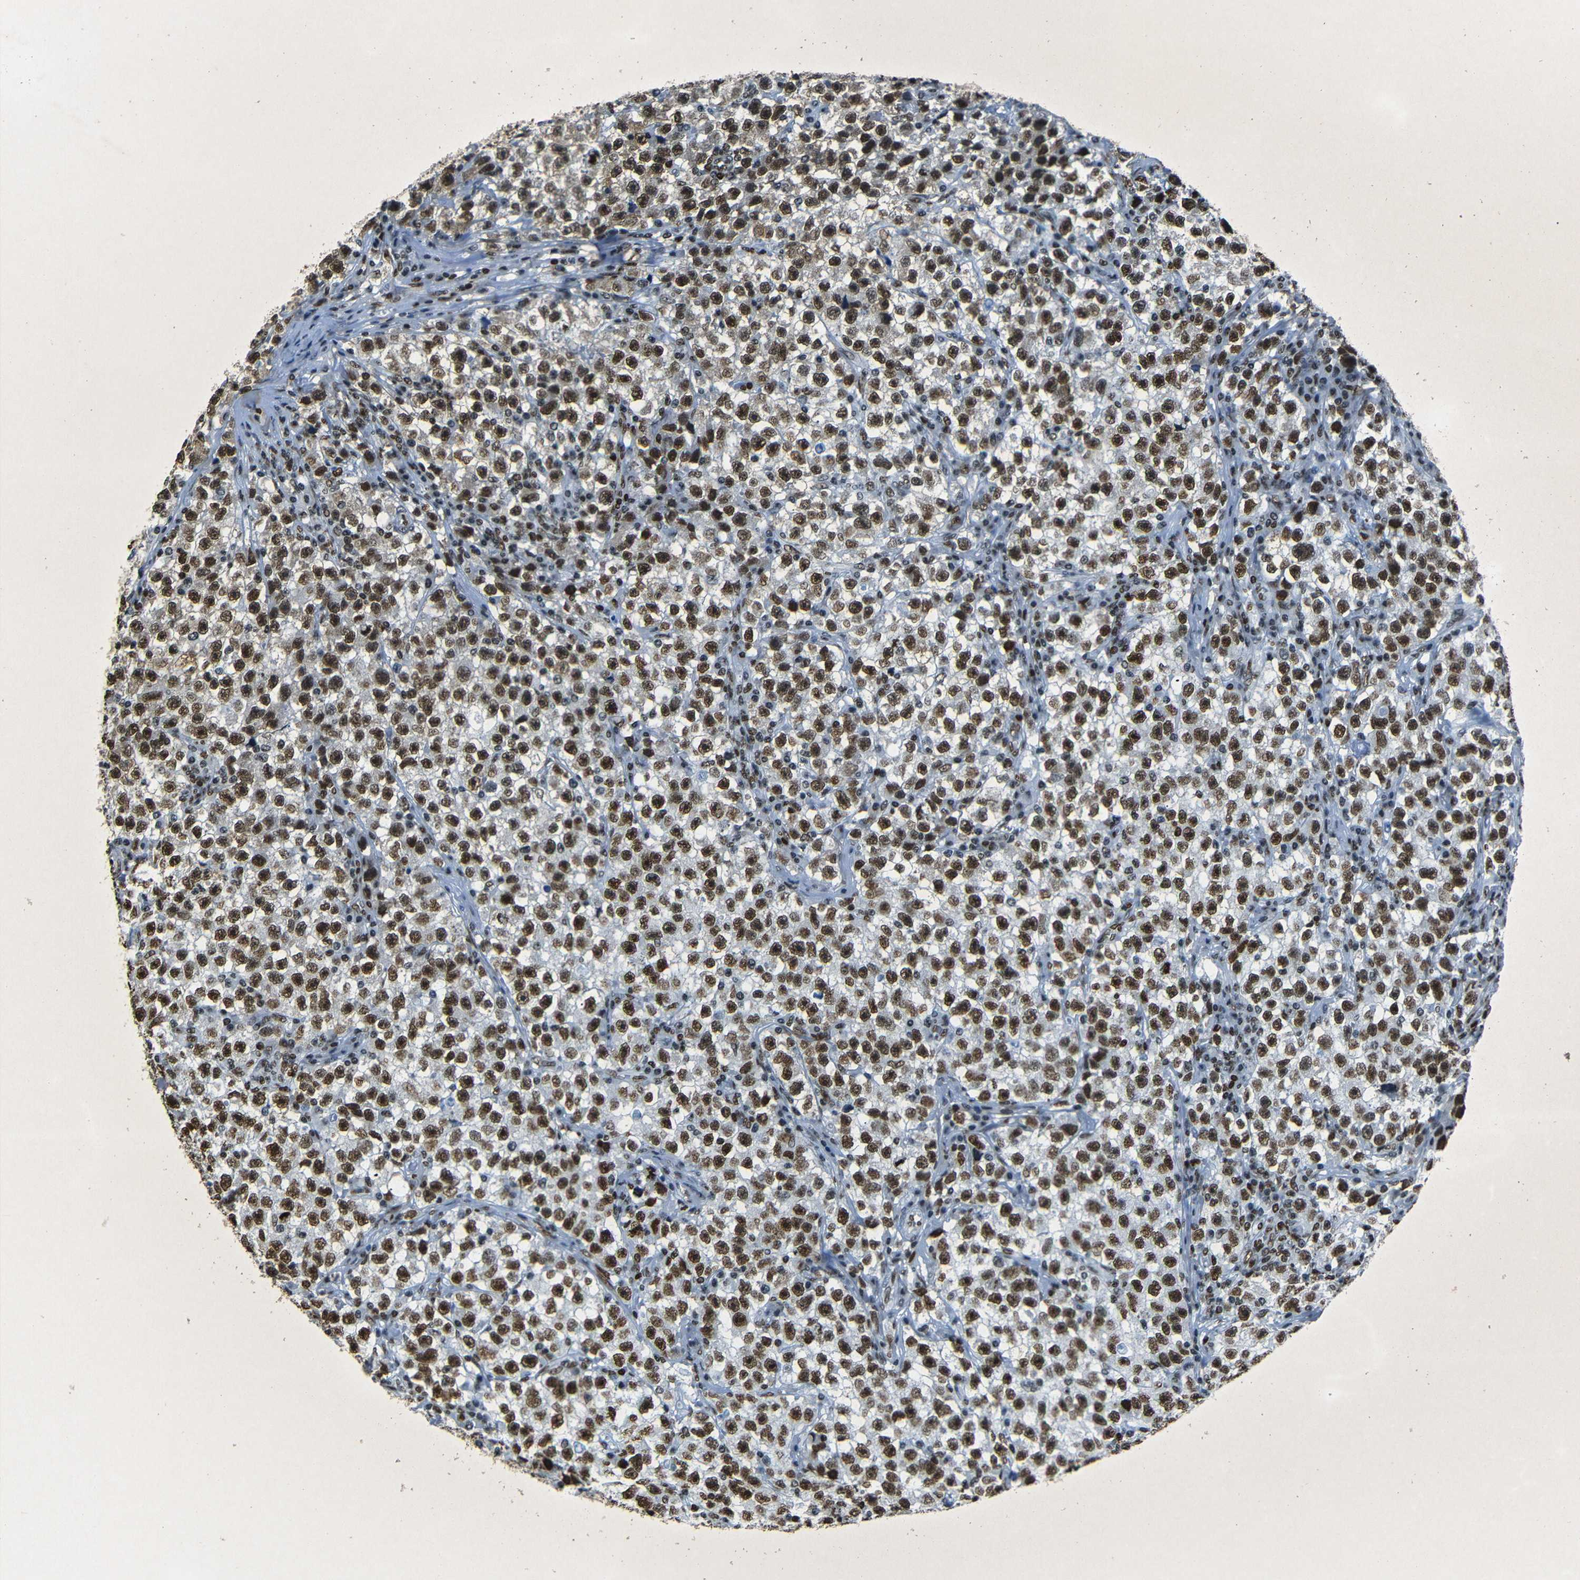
{"staining": {"intensity": "strong", "quantity": ">75%", "location": "cytoplasmic/membranous,nuclear"}, "tissue": "testis cancer", "cell_type": "Tumor cells", "image_type": "cancer", "snomed": [{"axis": "morphology", "description": "Seminoma, NOS"}, {"axis": "topography", "description": "Testis"}], "caption": "Protein staining by IHC displays strong cytoplasmic/membranous and nuclear staining in approximately >75% of tumor cells in testis cancer. The protein of interest is stained brown, and the nuclei are stained in blue (DAB (3,3'-diaminobenzidine) IHC with brightfield microscopy, high magnification).", "gene": "HMGN1", "patient": {"sex": "male", "age": 22}}